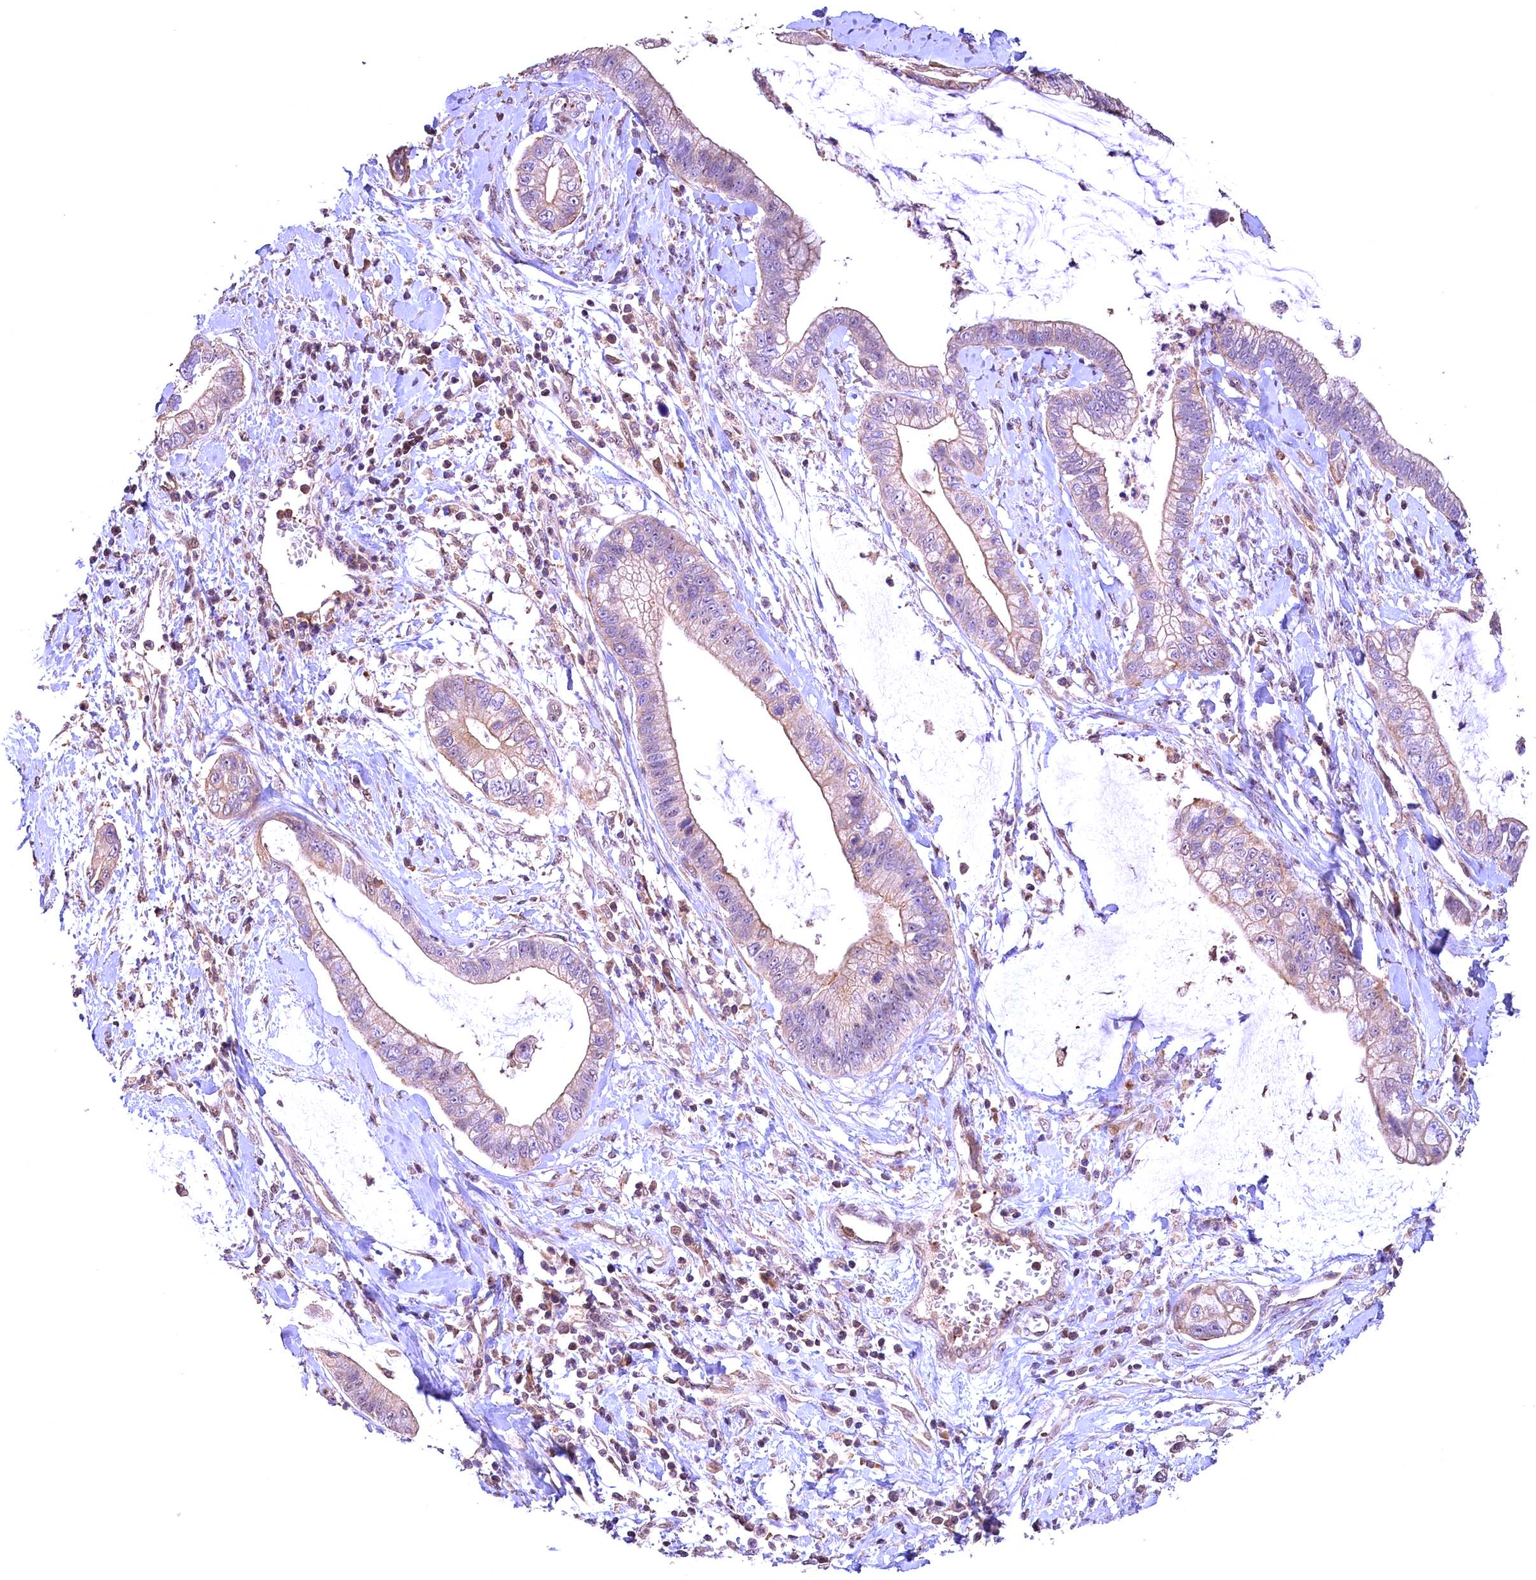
{"staining": {"intensity": "weak", "quantity": "25%-75%", "location": "cytoplasmic/membranous"}, "tissue": "cervical cancer", "cell_type": "Tumor cells", "image_type": "cancer", "snomed": [{"axis": "morphology", "description": "Adenocarcinoma, NOS"}, {"axis": "topography", "description": "Cervix"}], "caption": "An immunohistochemistry histopathology image of tumor tissue is shown. Protein staining in brown highlights weak cytoplasmic/membranous positivity in adenocarcinoma (cervical) within tumor cells.", "gene": "FUZ", "patient": {"sex": "female", "age": 44}}